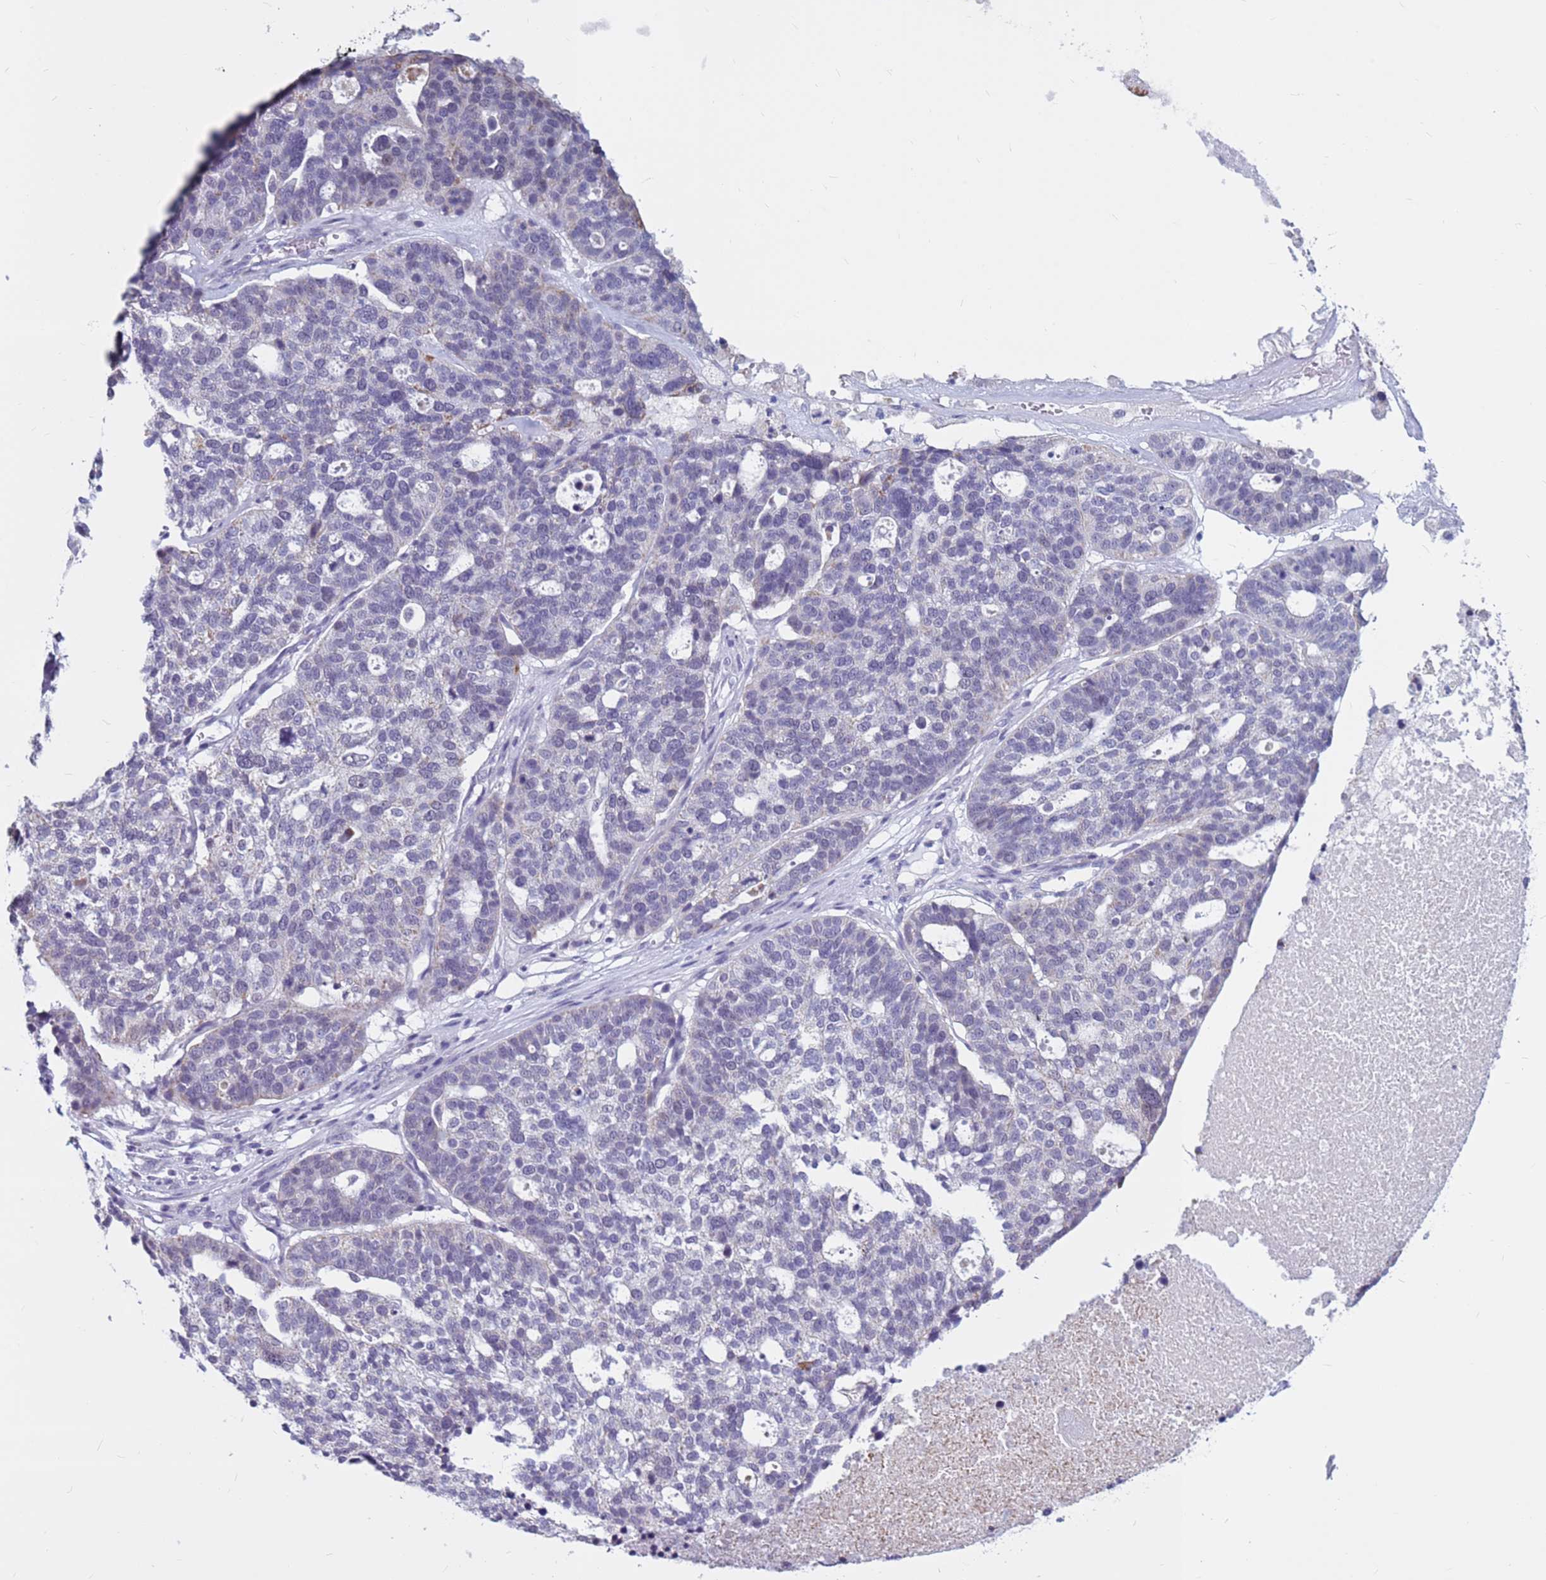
{"staining": {"intensity": "negative", "quantity": "none", "location": "none"}, "tissue": "ovarian cancer", "cell_type": "Tumor cells", "image_type": "cancer", "snomed": [{"axis": "morphology", "description": "Cystadenocarcinoma, serous, NOS"}, {"axis": "topography", "description": "Ovary"}], "caption": "Histopathology image shows no significant protein expression in tumor cells of ovarian cancer (serous cystadenocarcinoma). Nuclei are stained in blue.", "gene": "CDK2AP2", "patient": {"sex": "female", "age": 59}}